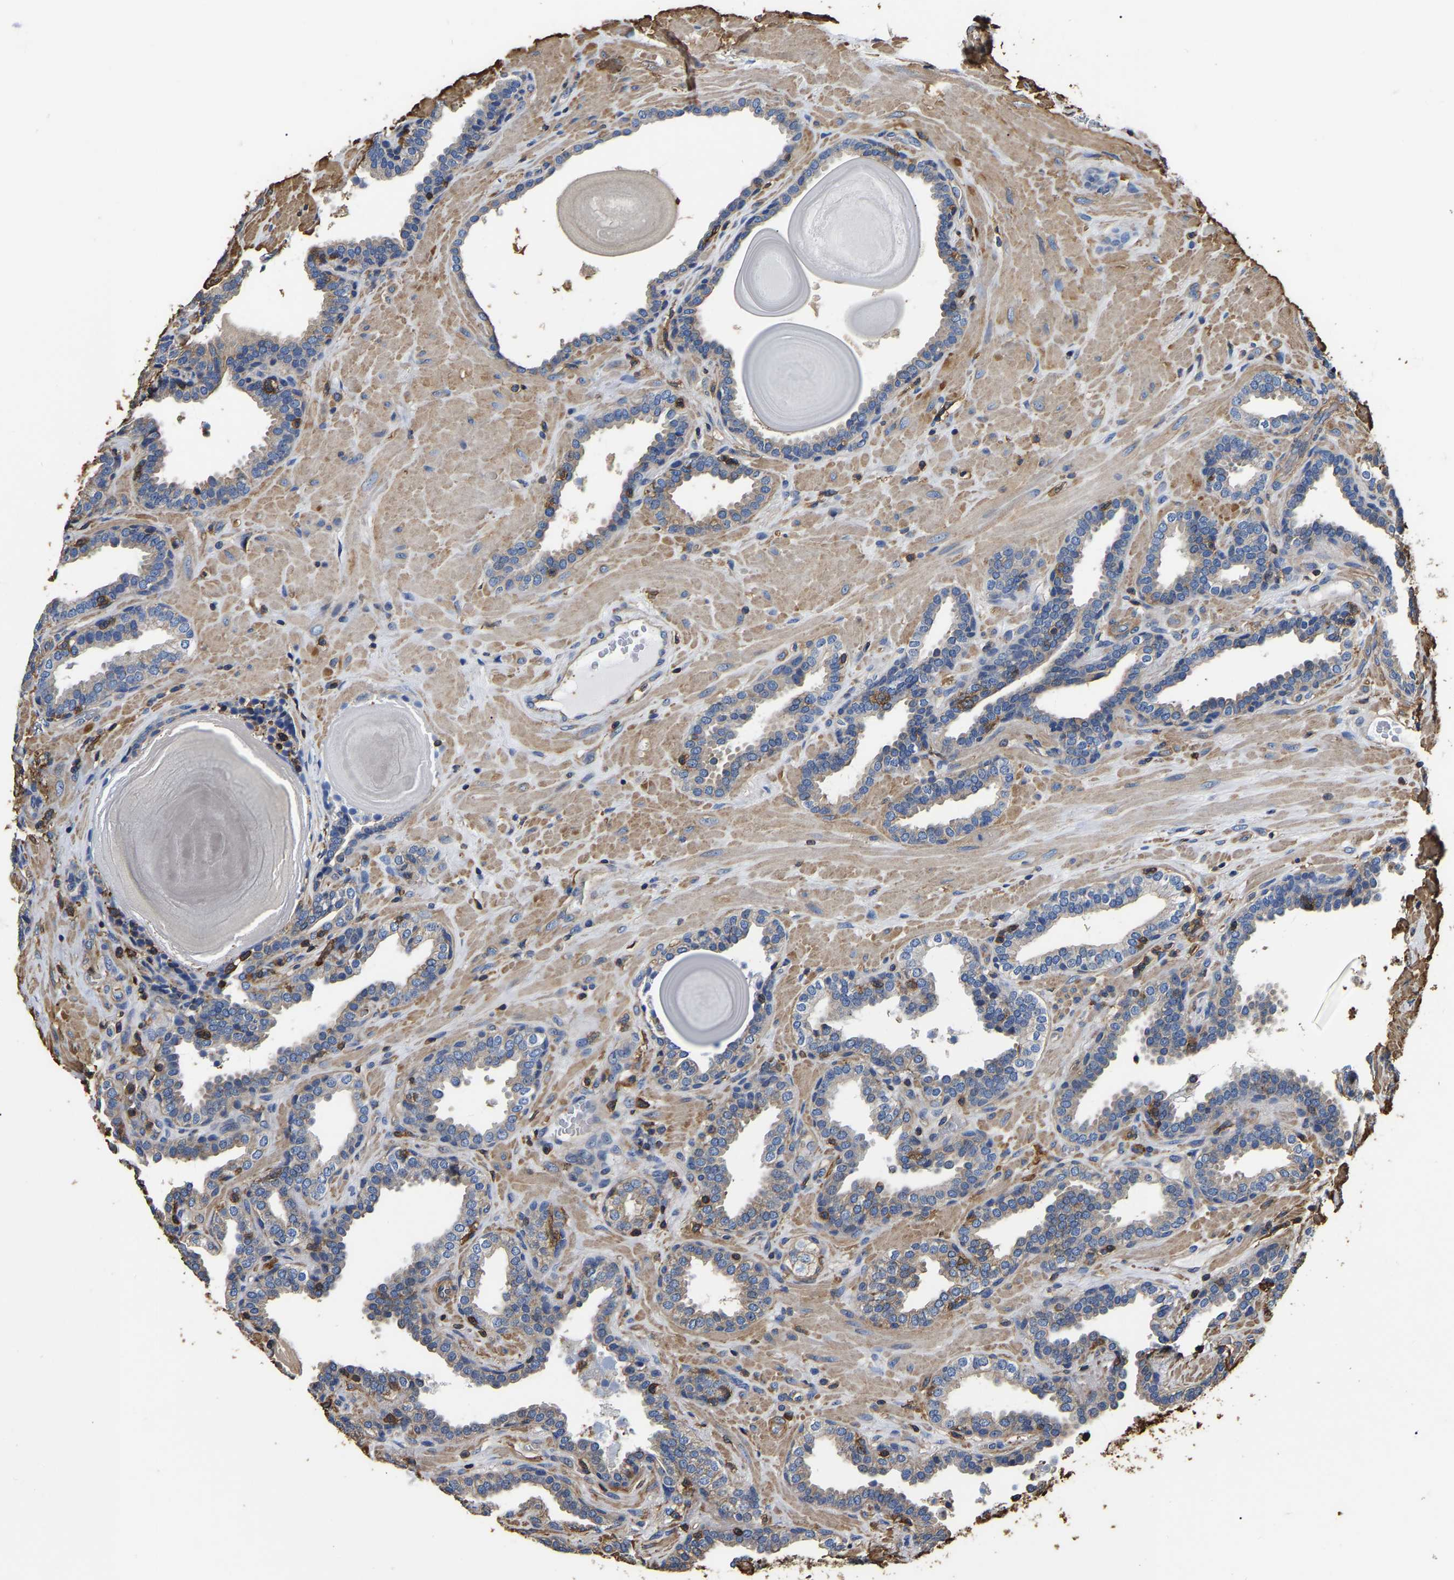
{"staining": {"intensity": "moderate", "quantity": "<25%", "location": "cytoplasmic/membranous"}, "tissue": "prostate", "cell_type": "Glandular cells", "image_type": "normal", "snomed": [{"axis": "morphology", "description": "Normal tissue, NOS"}, {"axis": "topography", "description": "Prostate"}], "caption": "The micrograph reveals a brown stain indicating the presence of a protein in the cytoplasmic/membranous of glandular cells in prostate. (Stains: DAB (3,3'-diaminobenzidine) in brown, nuclei in blue, Microscopy: brightfield microscopy at high magnification).", "gene": "ARMT1", "patient": {"sex": "male", "age": 51}}